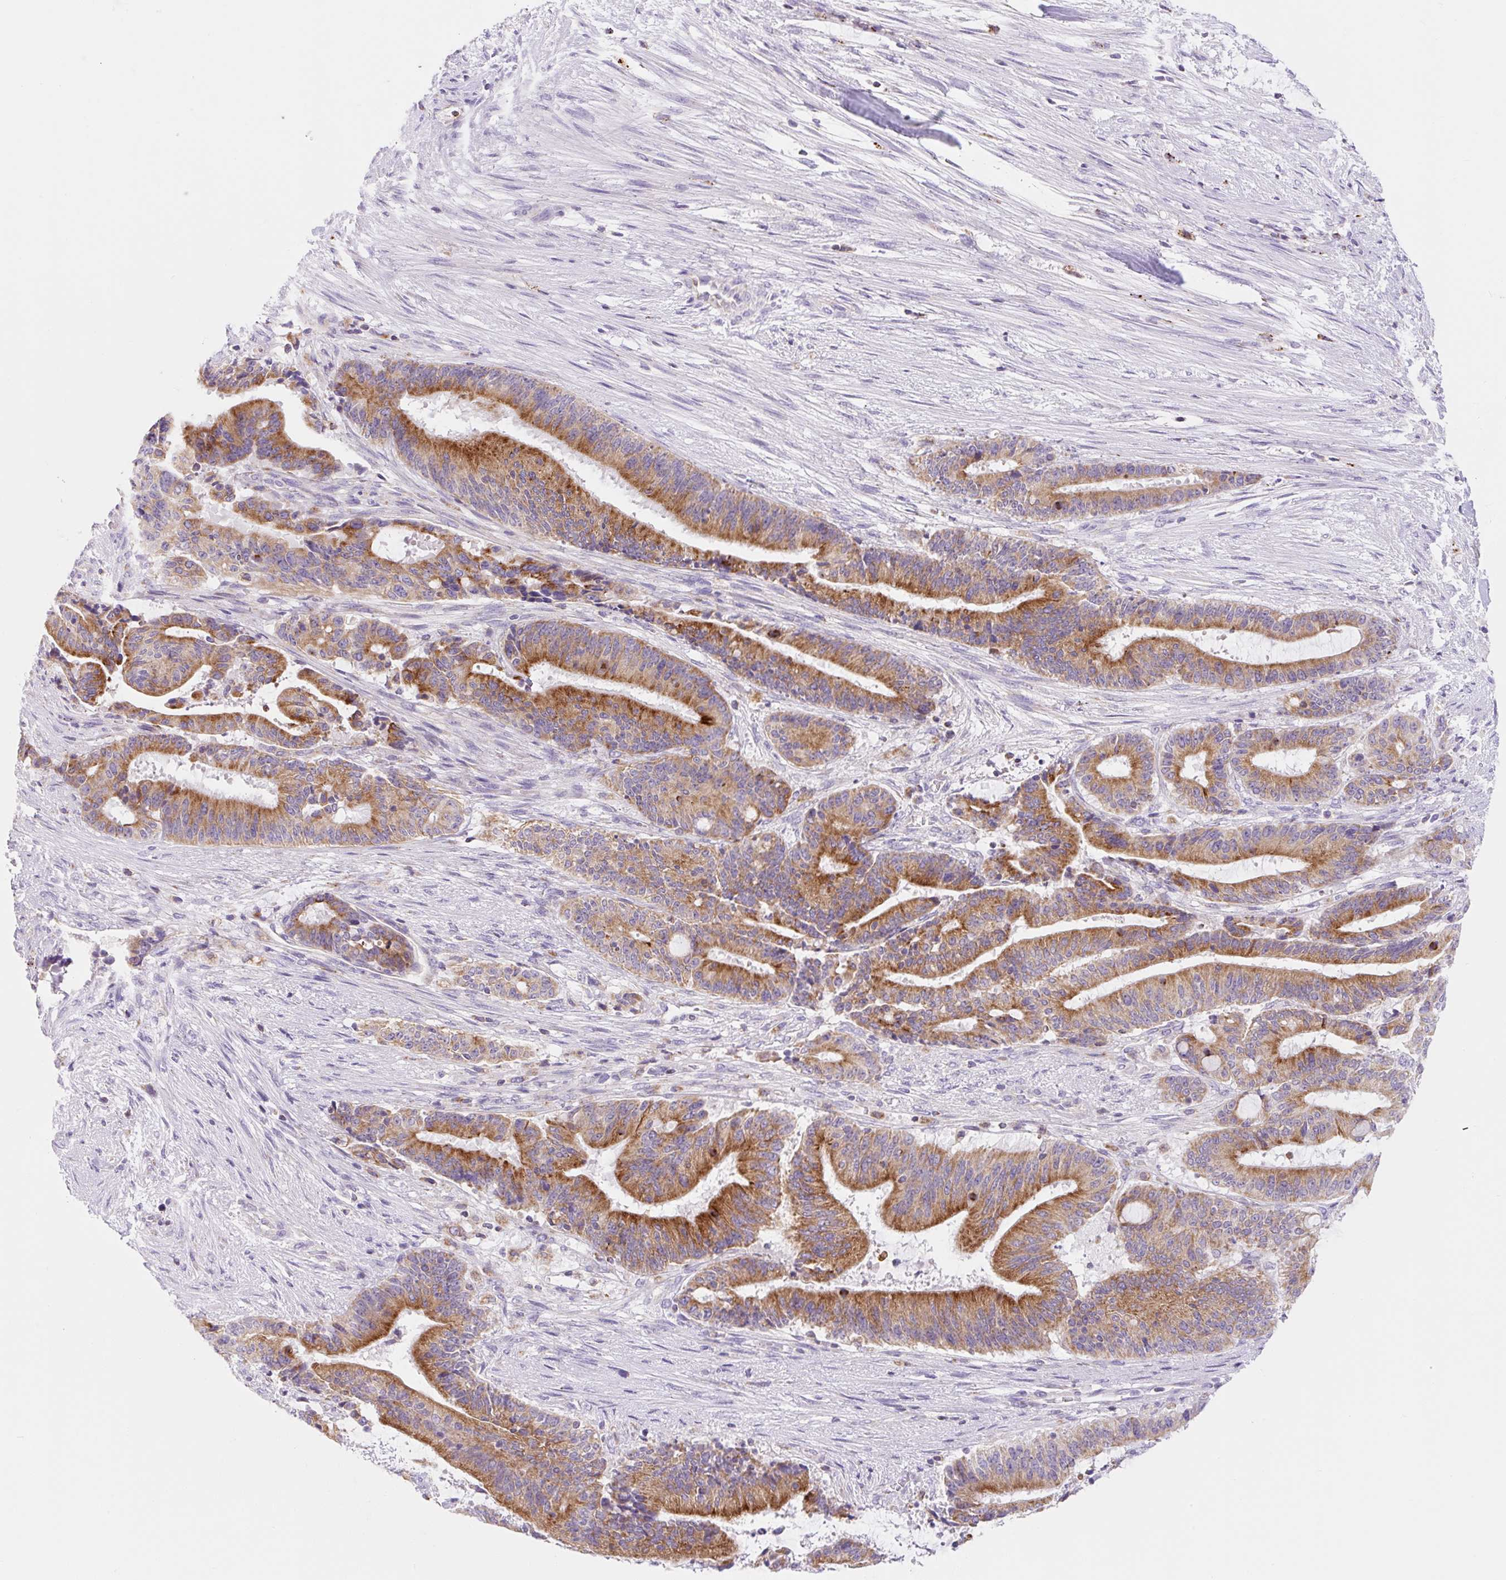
{"staining": {"intensity": "strong", "quantity": ">75%", "location": "cytoplasmic/membranous"}, "tissue": "liver cancer", "cell_type": "Tumor cells", "image_type": "cancer", "snomed": [{"axis": "morphology", "description": "Normal tissue, NOS"}, {"axis": "morphology", "description": "Cholangiocarcinoma"}, {"axis": "topography", "description": "Liver"}, {"axis": "topography", "description": "Peripheral nerve tissue"}], "caption": "This image demonstrates liver cancer (cholangiocarcinoma) stained with immunohistochemistry to label a protein in brown. The cytoplasmic/membranous of tumor cells show strong positivity for the protein. Nuclei are counter-stained blue.", "gene": "FOCAD", "patient": {"sex": "female", "age": 73}}